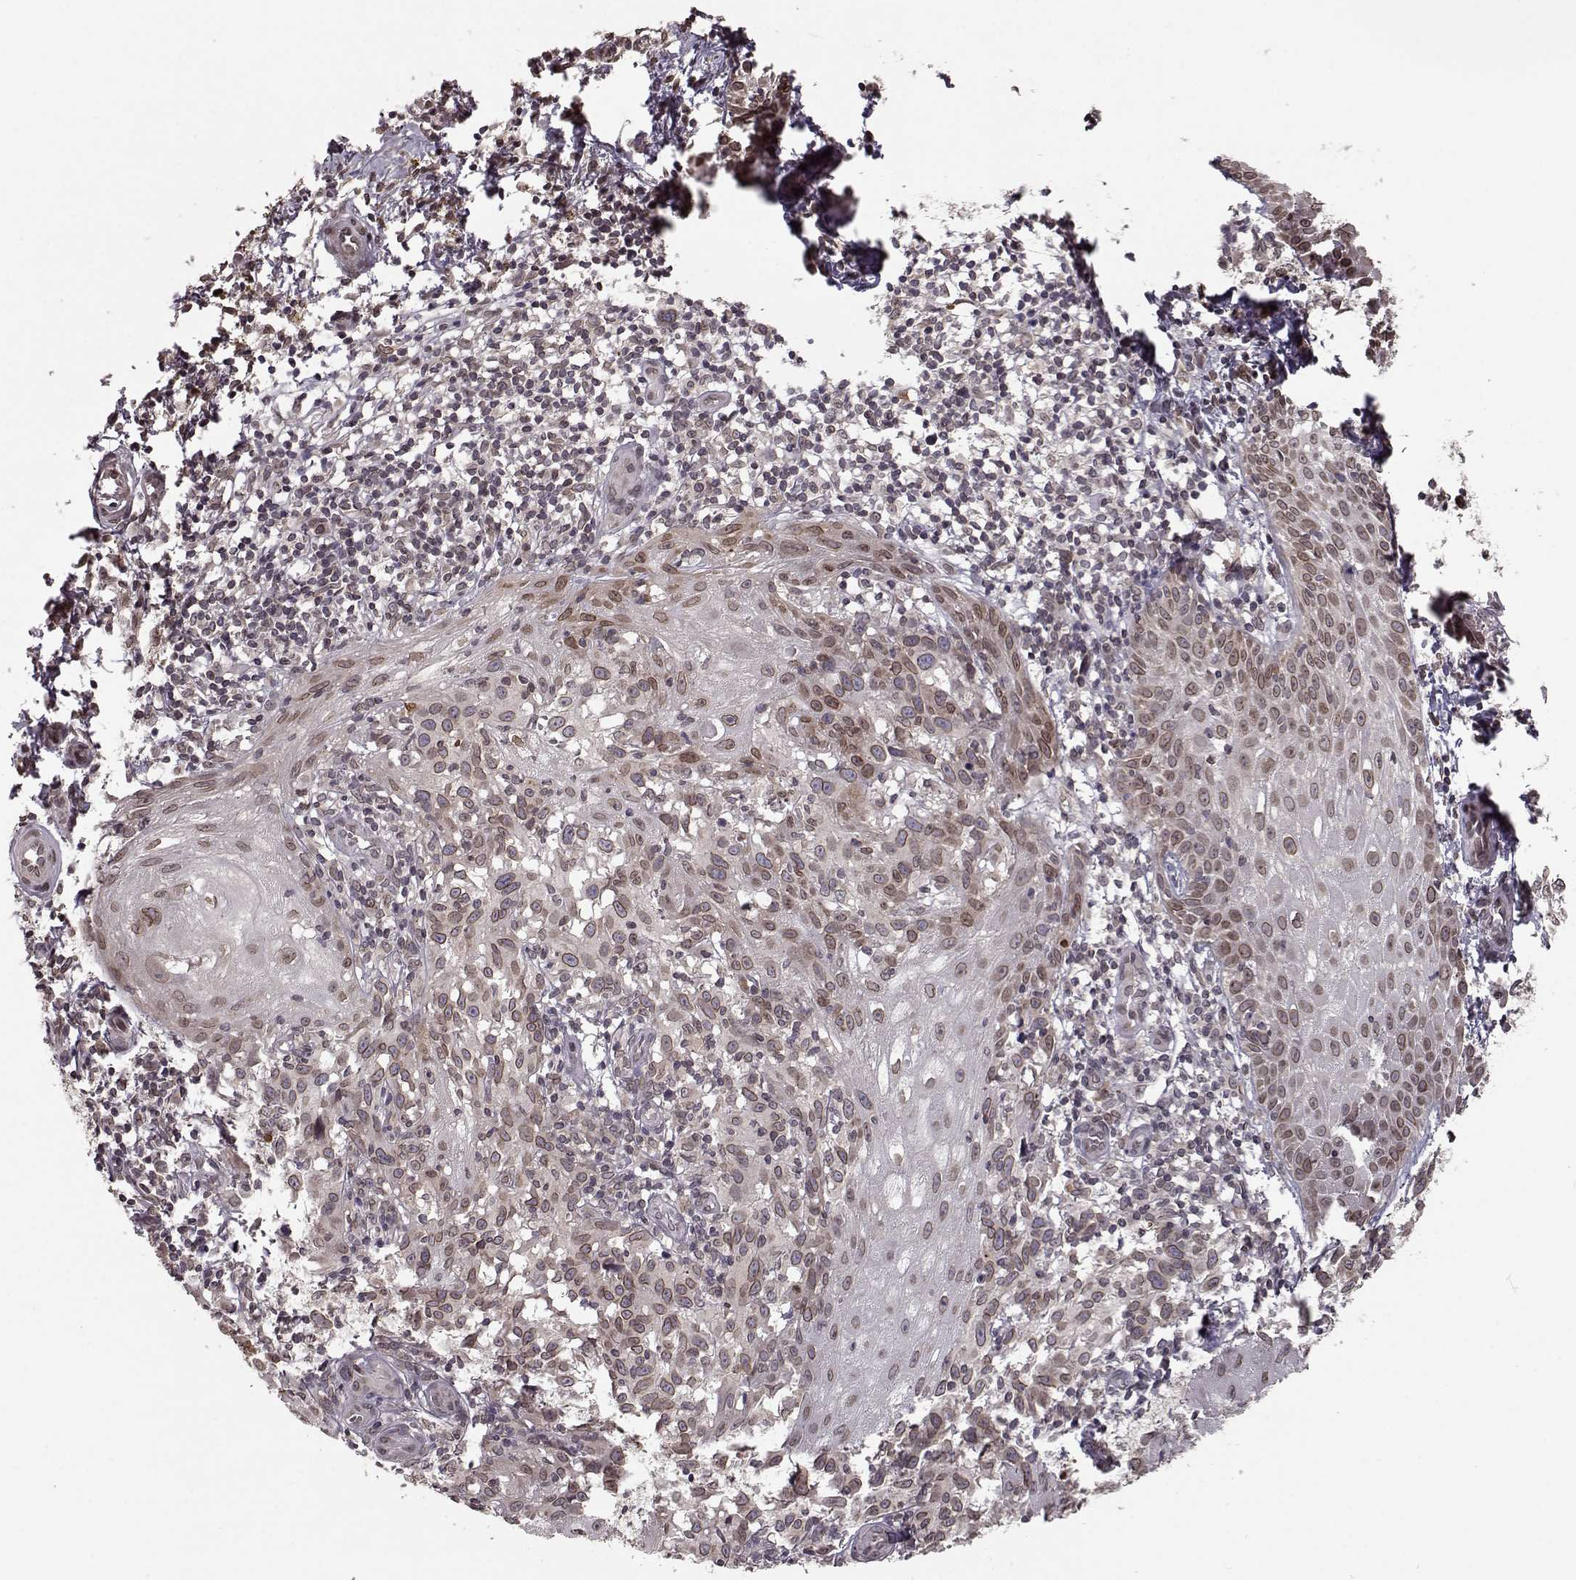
{"staining": {"intensity": "weak", "quantity": ">75%", "location": "cytoplasmic/membranous,nuclear"}, "tissue": "melanoma", "cell_type": "Tumor cells", "image_type": "cancer", "snomed": [{"axis": "morphology", "description": "Malignant melanoma, NOS"}, {"axis": "topography", "description": "Skin"}], "caption": "Melanoma tissue exhibits weak cytoplasmic/membranous and nuclear staining in approximately >75% of tumor cells, visualized by immunohistochemistry. (Stains: DAB in brown, nuclei in blue, Microscopy: brightfield microscopy at high magnification).", "gene": "NUP37", "patient": {"sex": "female", "age": 53}}